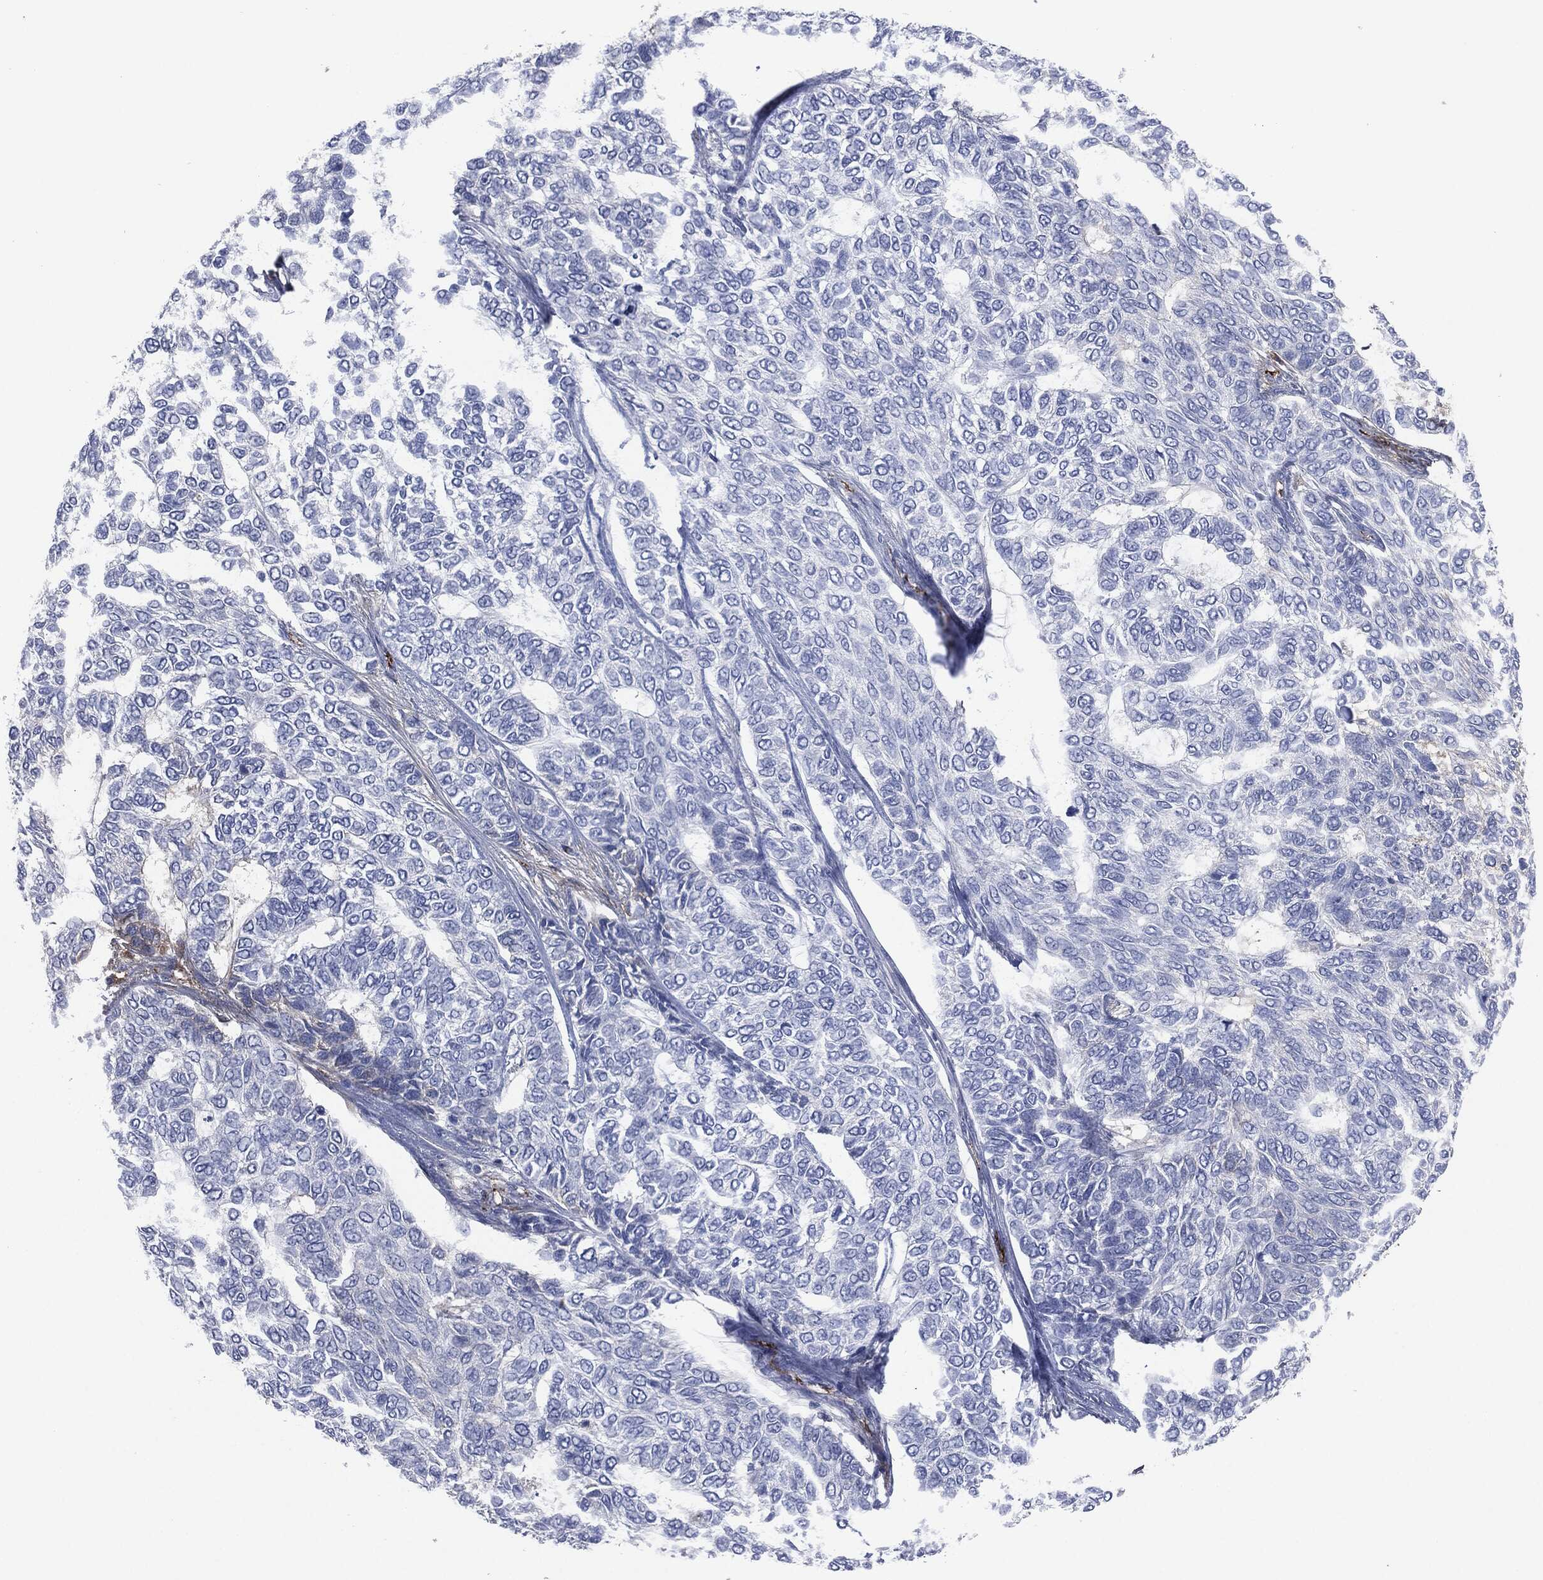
{"staining": {"intensity": "negative", "quantity": "none", "location": "none"}, "tissue": "skin cancer", "cell_type": "Tumor cells", "image_type": "cancer", "snomed": [{"axis": "morphology", "description": "Basal cell carcinoma"}, {"axis": "topography", "description": "Skin"}], "caption": "Immunohistochemistry (IHC) histopathology image of skin cancer stained for a protein (brown), which reveals no positivity in tumor cells. (Stains: DAB immunohistochemistry (IHC) with hematoxylin counter stain, Microscopy: brightfield microscopy at high magnification).", "gene": "APOB", "patient": {"sex": "female", "age": 65}}